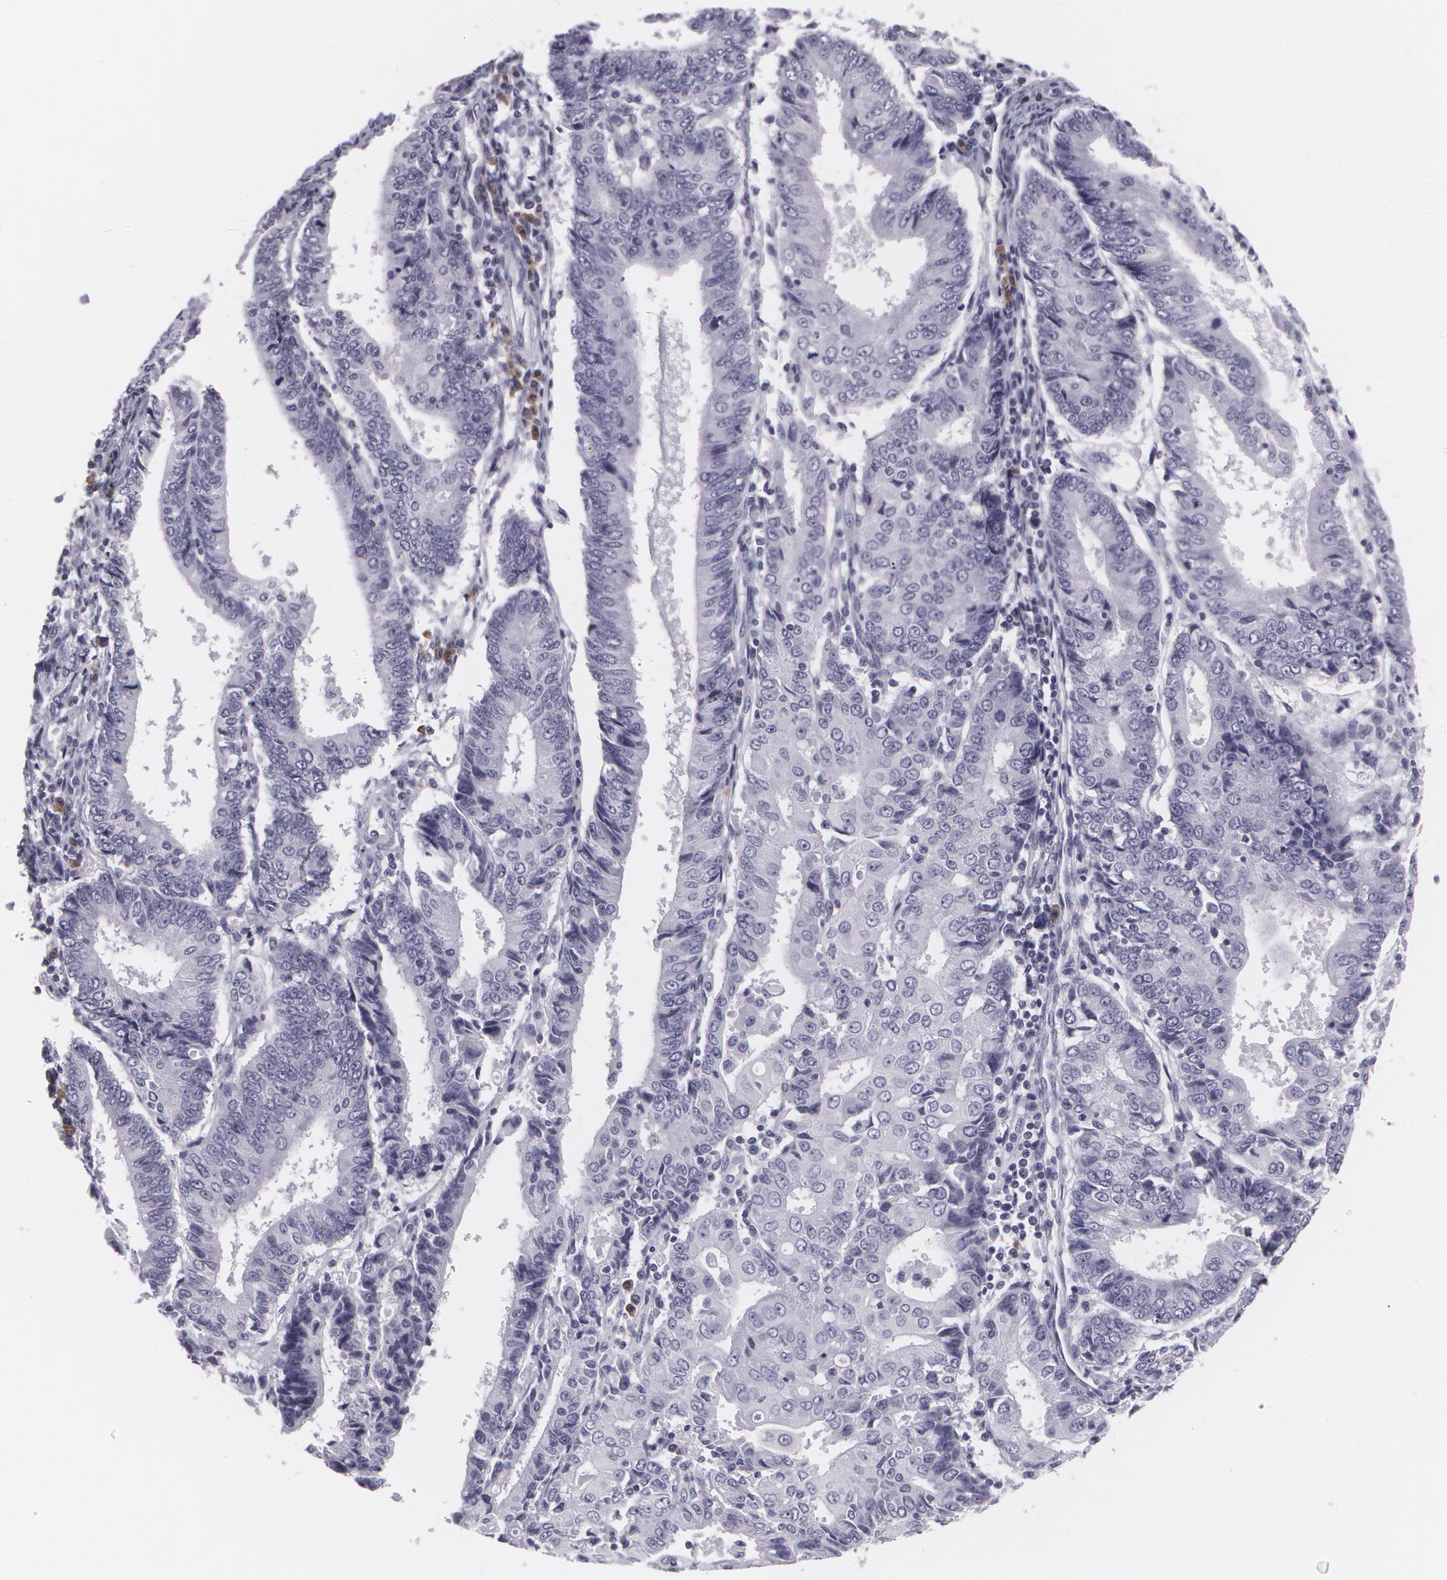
{"staining": {"intensity": "negative", "quantity": "none", "location": "none"}, "tissue": "endometrial cancer", "cell_type": "Tumor cells", "image_type": "cancer", "snomed": [{"axis": "morphology", "description": "Adenocarcinoma, NOS"}, {"axis": "topography", "description": "Endometrium"}], "caption": "Endometrial adenocarcinoma was stained to show a protein in brown. There is no significant staining in tumor cells.", "gene": "MAP2", "patient": {"sex": "female", "age": 75}}